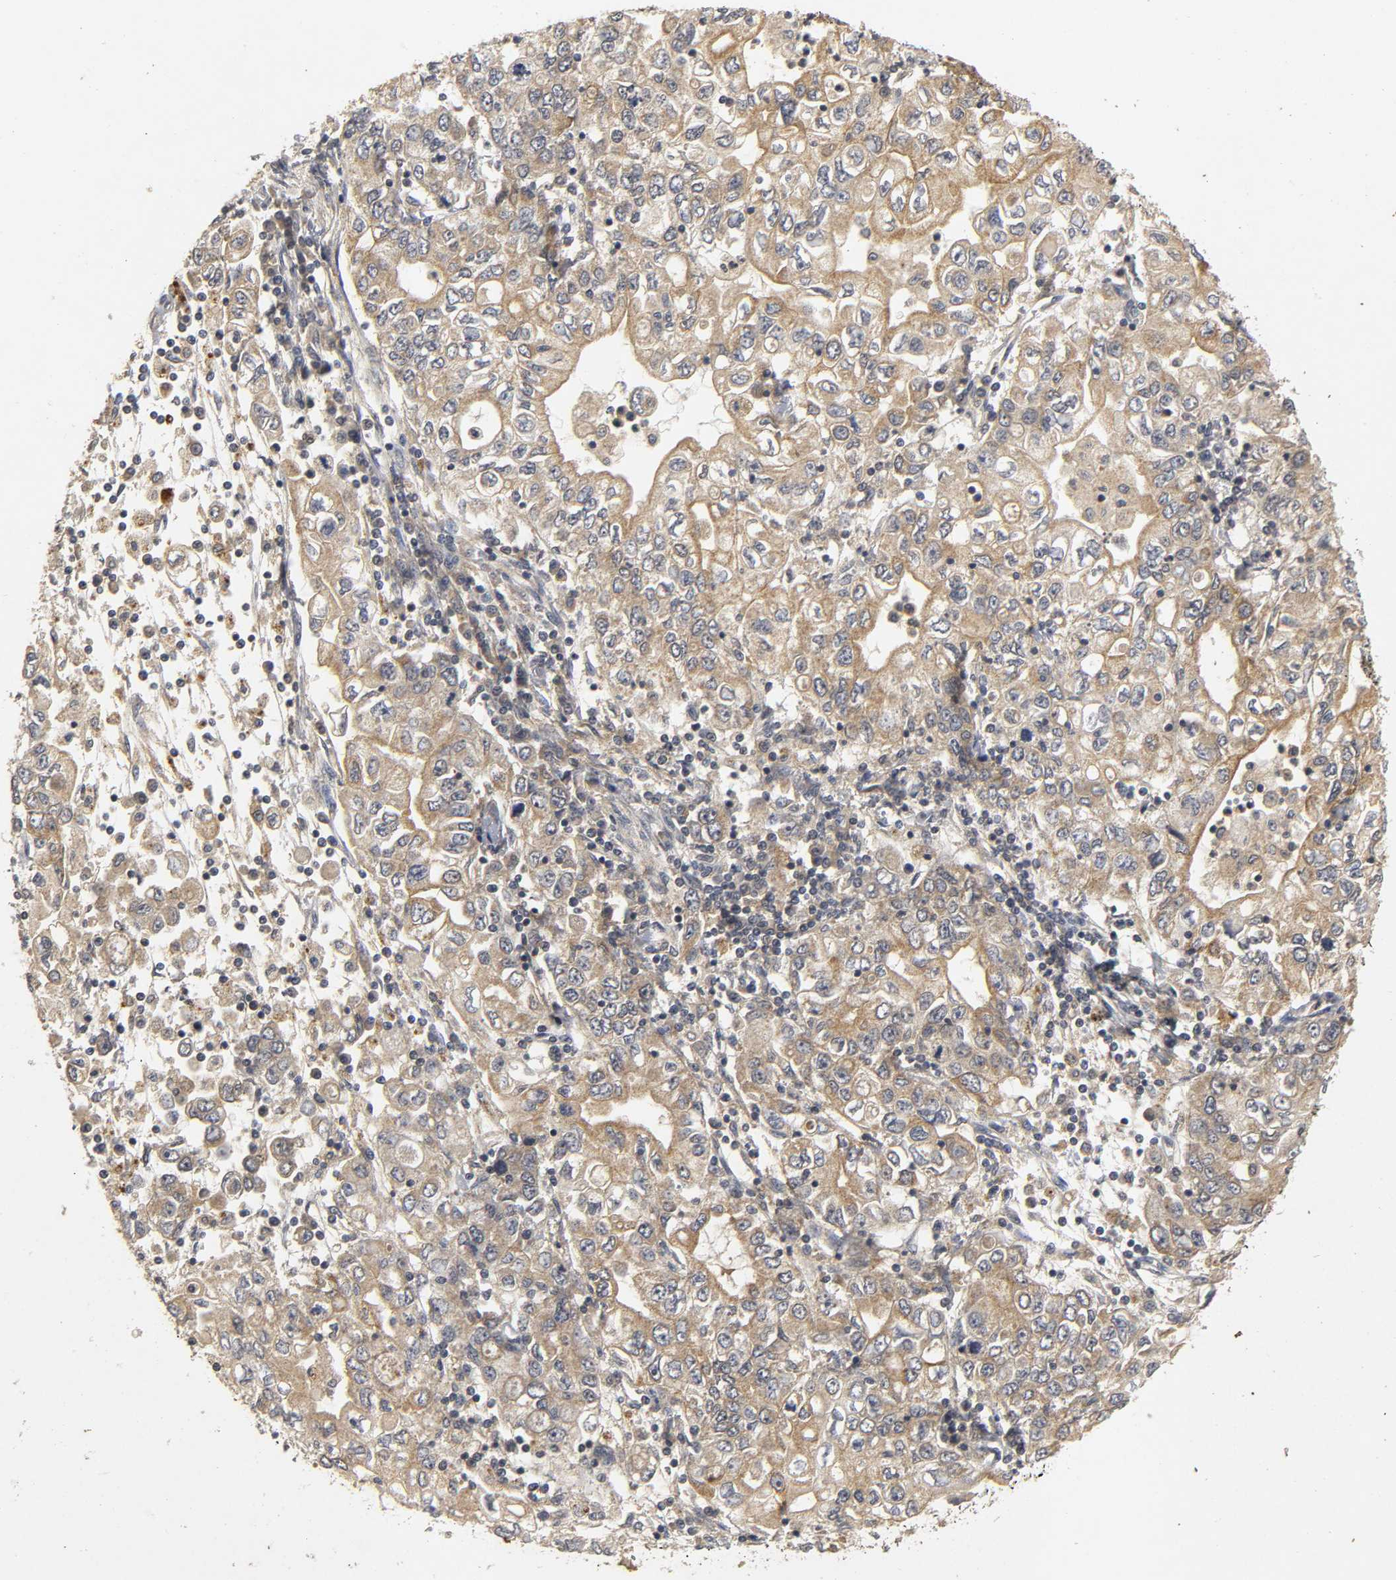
{"staining": {"intensity": "weak", "quantity": ">75%", "location": "cytoplasmic/membranous"}, "tissue": "stomach cancer", "cell_type": "Tumor cells", "image_type": "cancer", "snomed": [{"axis": "morphology", "description": "Adenocarcinoma, NOS"}, {"axis": "topography", "description": "Stomach, lower"}], "caption": "Protein staining by immunohistochemistry shows weak cytoplasmic/membranous positivity in about >75% of tumor cells in stomach adenocarcinoma.", "gene": "TRAF6", "patient": {"sex": "female", "age": 72}}